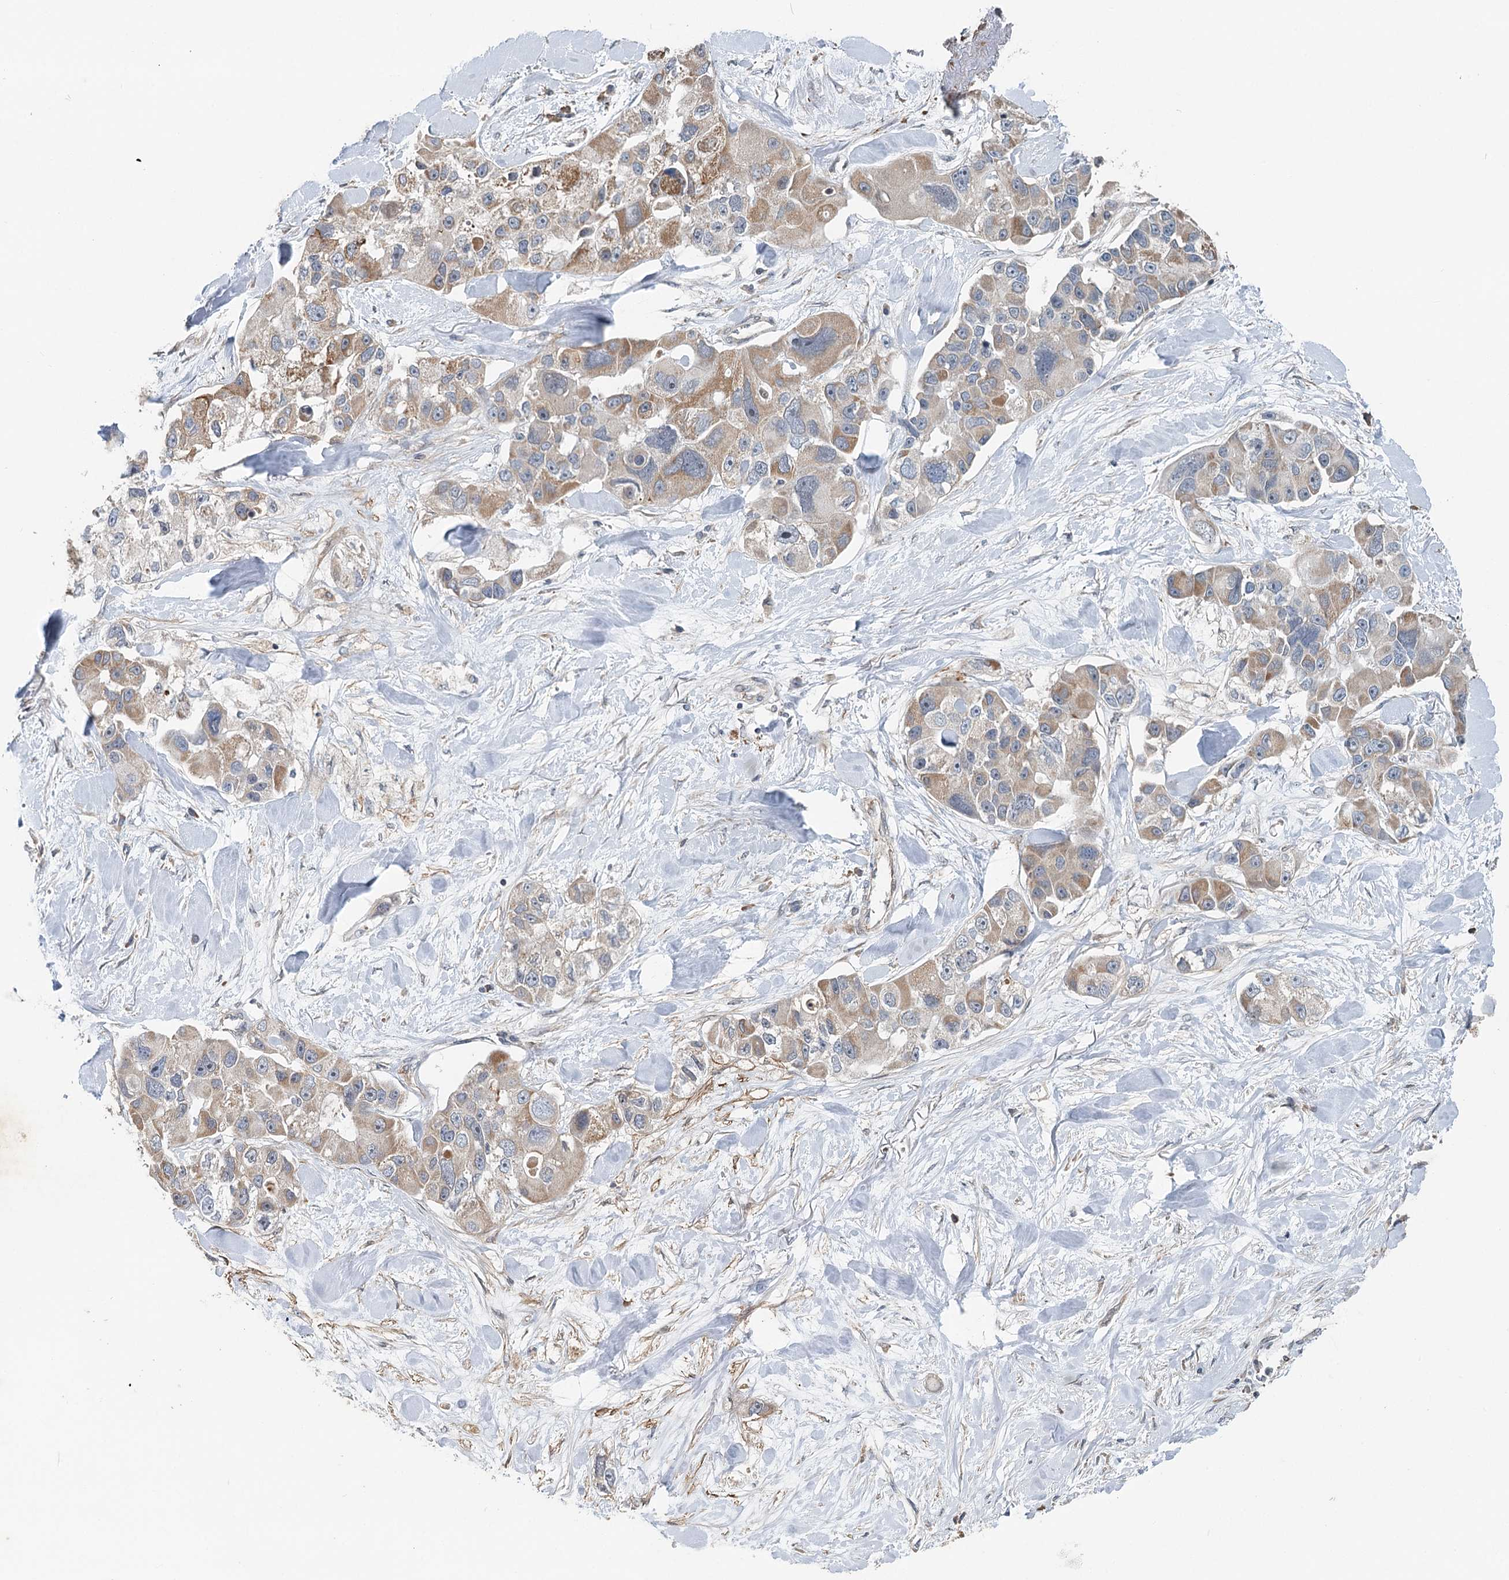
{"staining": {"intensity": "moderate", "quantity": "<25%", "location": "cytoplasmic/membranous"}, "tissue": "lung cancer", "cell_type": "Tumor cells", "image_type": "cancer", "snomed": [{"axis": "morphology", "description": "Adenocarcinoma, NOS"}, {"axis": "topography", "description": "Lung"}], "caption": "Immunohistochemical staining of lung cancer (adenocarcinoma) displays low levels of moderate cytoplasmic/membranous positivity in approximately <25% of tumor cells. (Brightfield microscopy of DAB IHC at high magnification).", "gene": "RNF111", "patient": {"sex": "female", "age": 54}}